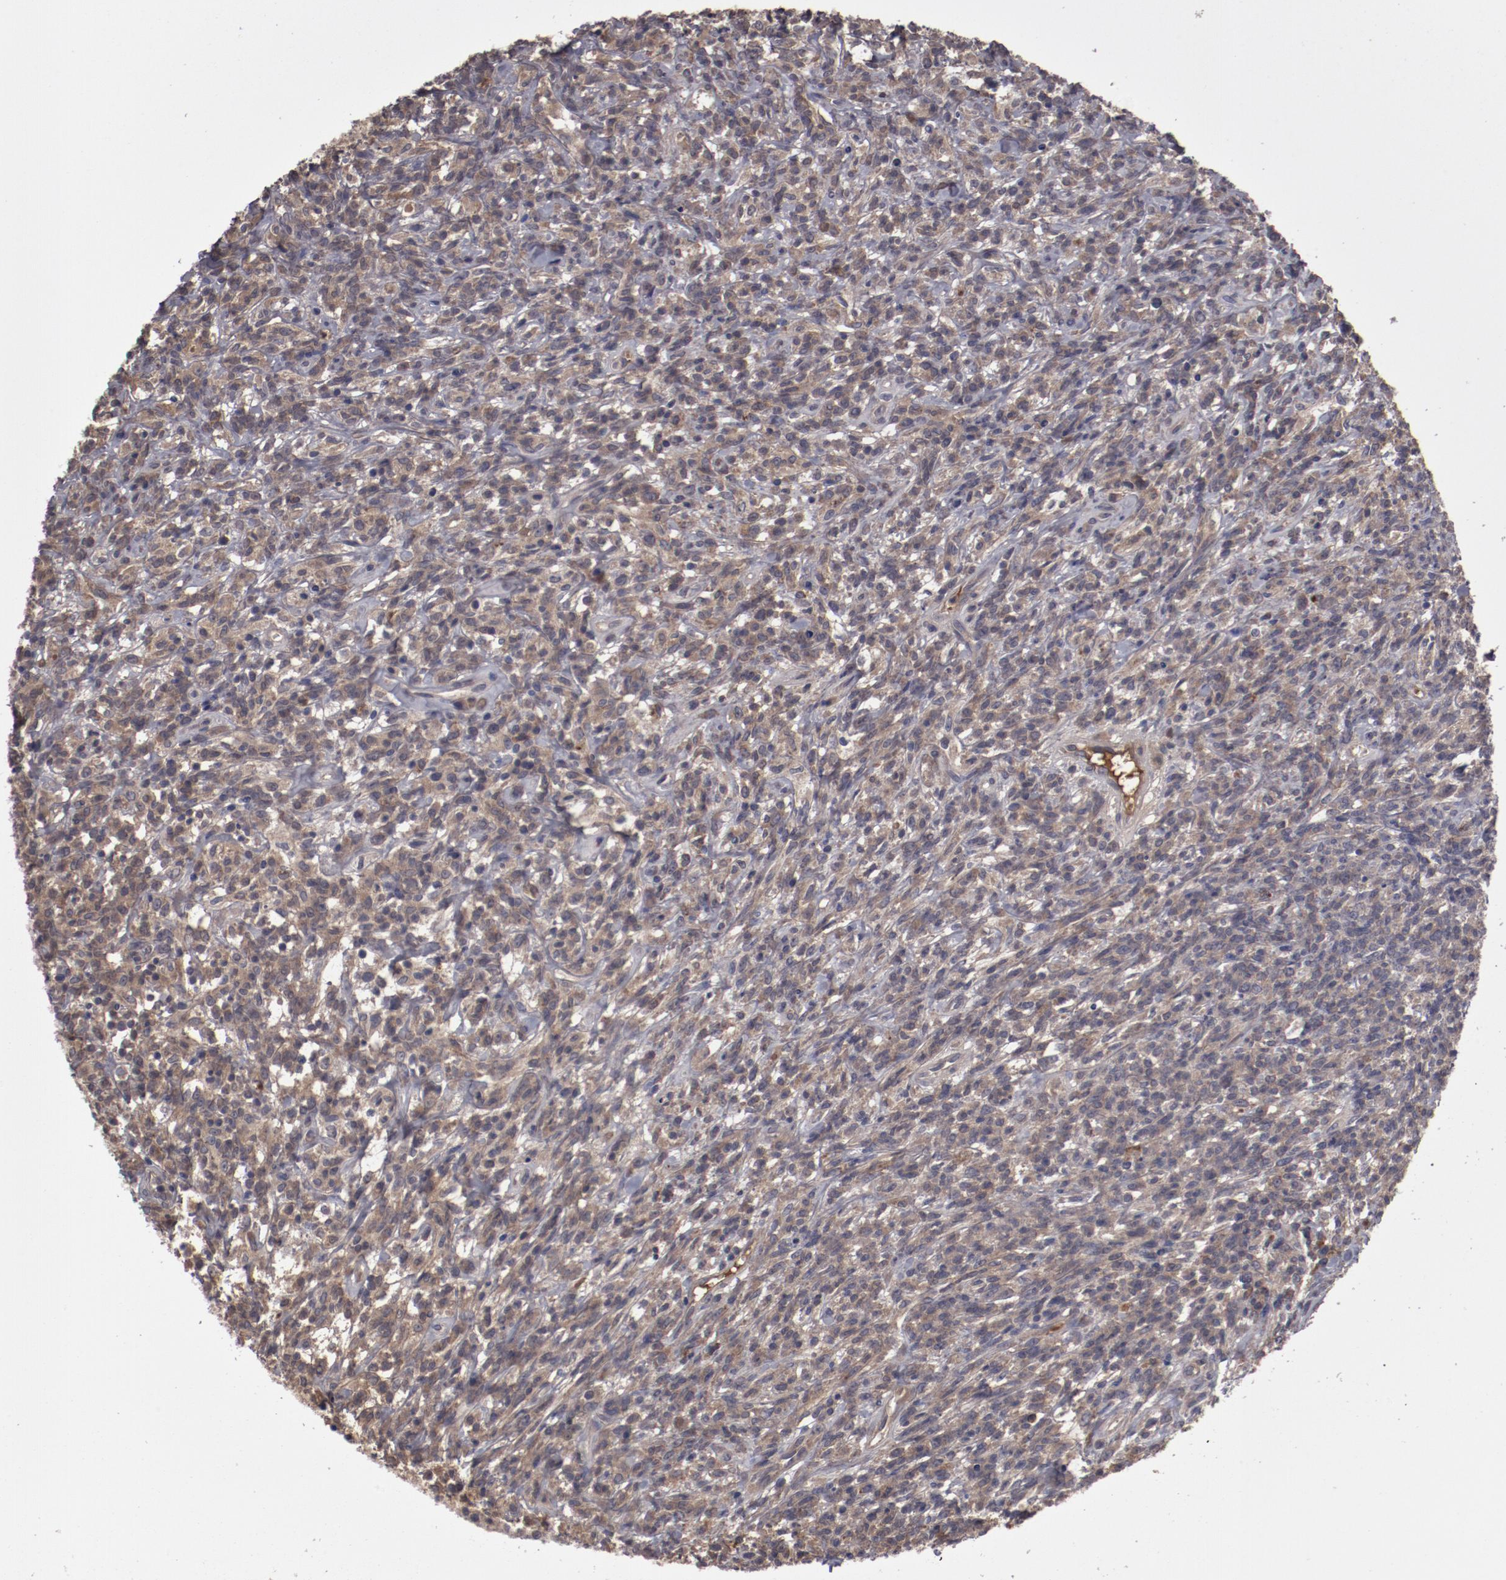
{"staining": {"intensity": "moderate", "quantity": ">75%", "location": "cytoplasmic/membranous"}, "tissue": "lymphoma", "cell_type": "Tumor cells", "image_type": "cancer", "snomed": [{"axis": "morphology", "description": "Malignant lymphoma, non-Hodgkin's type, High grade"}, {"axis": "topography", "description": "Lymph node"}], "caption": "This histopathology image exhibits IHC staining of high-grade malignant lymphoma, non-Hodgkin's type, with medium moderate cytoplasmic/membranous expression in about >75% of tumor cells.", "gene": "CP", "patient": {"sex": "female", "age": 73}}